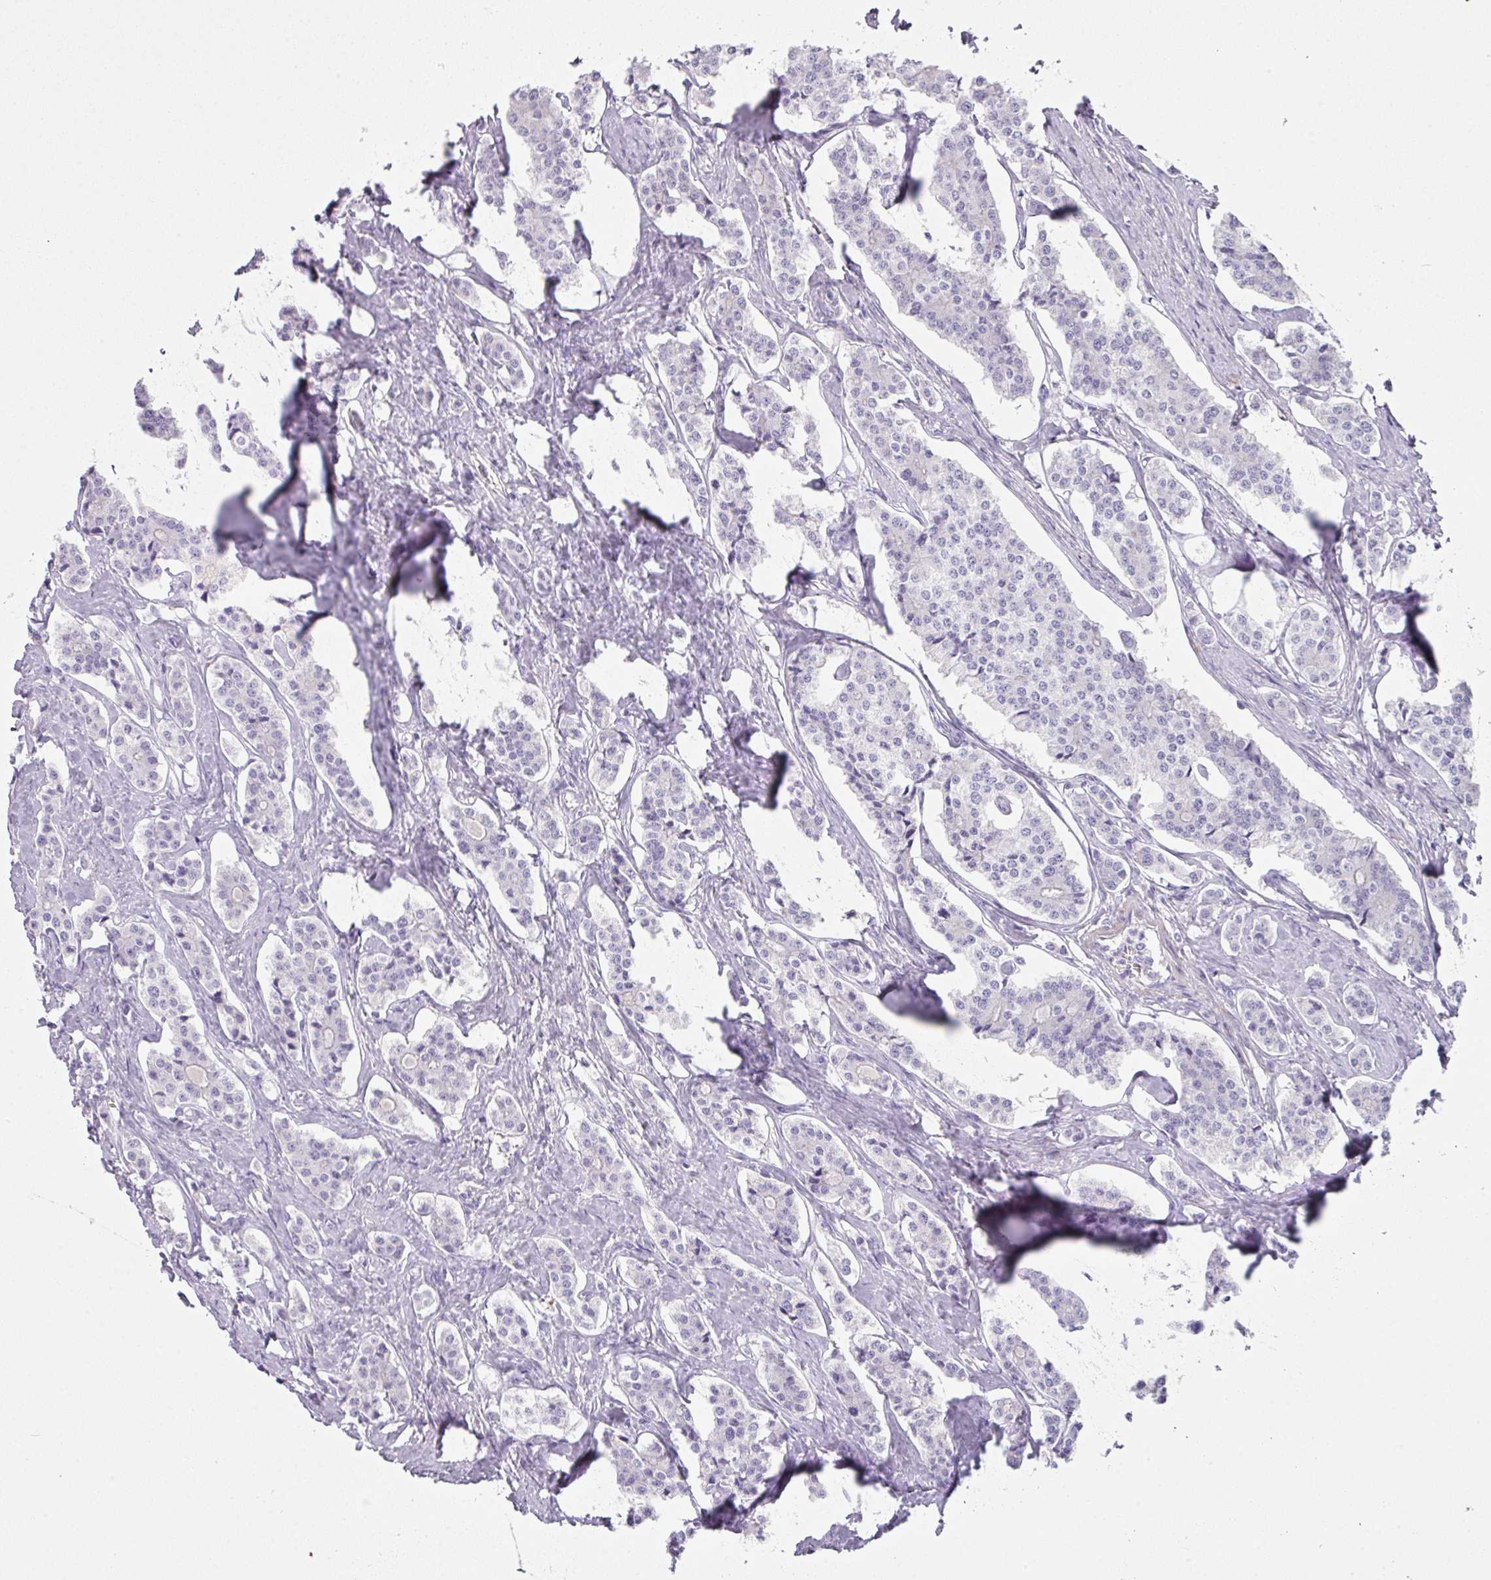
{"staining": {"intensity": "negative", "quantity": "none", "location": "none"}, "tissue": "carcinoid", "cell_type": "Tumor cells", "image_type": "cancer", "snomed": [{"axis": "morphology", "description": "Carcinoid, malignant, NOS"}, {"axis": "topography", "description": "Small intestine"}], "caption": "Immunohistochemistry histopathology image of carcinoid stained for a protein (brown), which reveals no positivity in tumor cells.", "gene": "GLI4", "patient": {"sex": "male", "age": 63}}